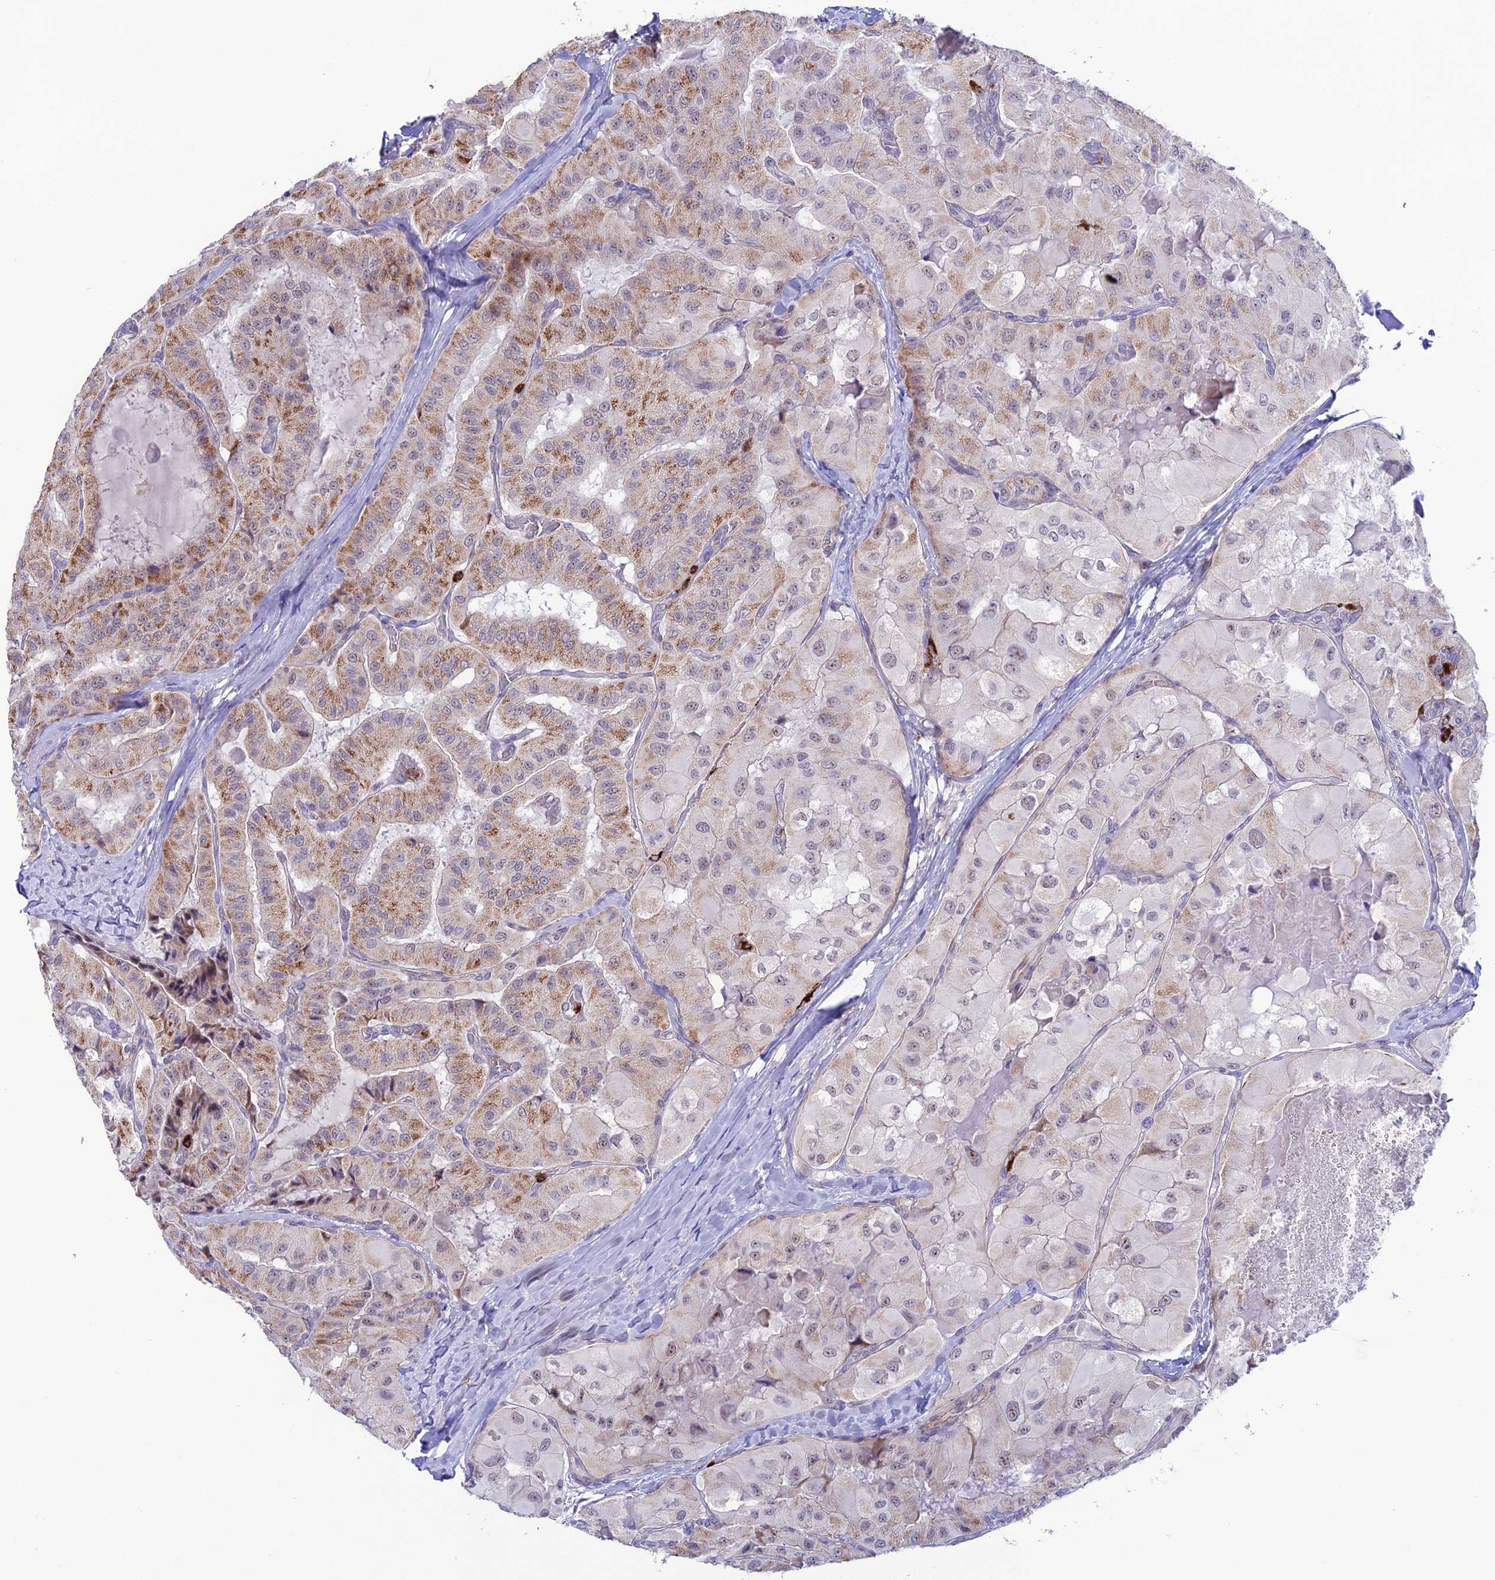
{"staining": {"intensity": "moderate", "quantity": "25%-75%", "location": "cytoplasmic/membranous"}, "tissue": "thyroid cancer", "cell_type": "Tumor cells", "image_type": "cancer", "snomed": [{"axis": "morphology", "description": "Normal tissue, NOS"}, {"axis": "morphology", "description": "Papillary adenocarcinoma, NOS"}, {"axis": "topography", "description": "Thyroid gland"}], "caption": "The immunohistochemical stain labels moderate cytoplasmic/membranous positivity in tumor cells of thyroid cancer tissue. (DAB (3,3'-diaminobenzidine) = brown stain, brightfield microscopy at high magnification).", "gene": "COL6A6", "patient": {"sex": "female", "age": 59}}